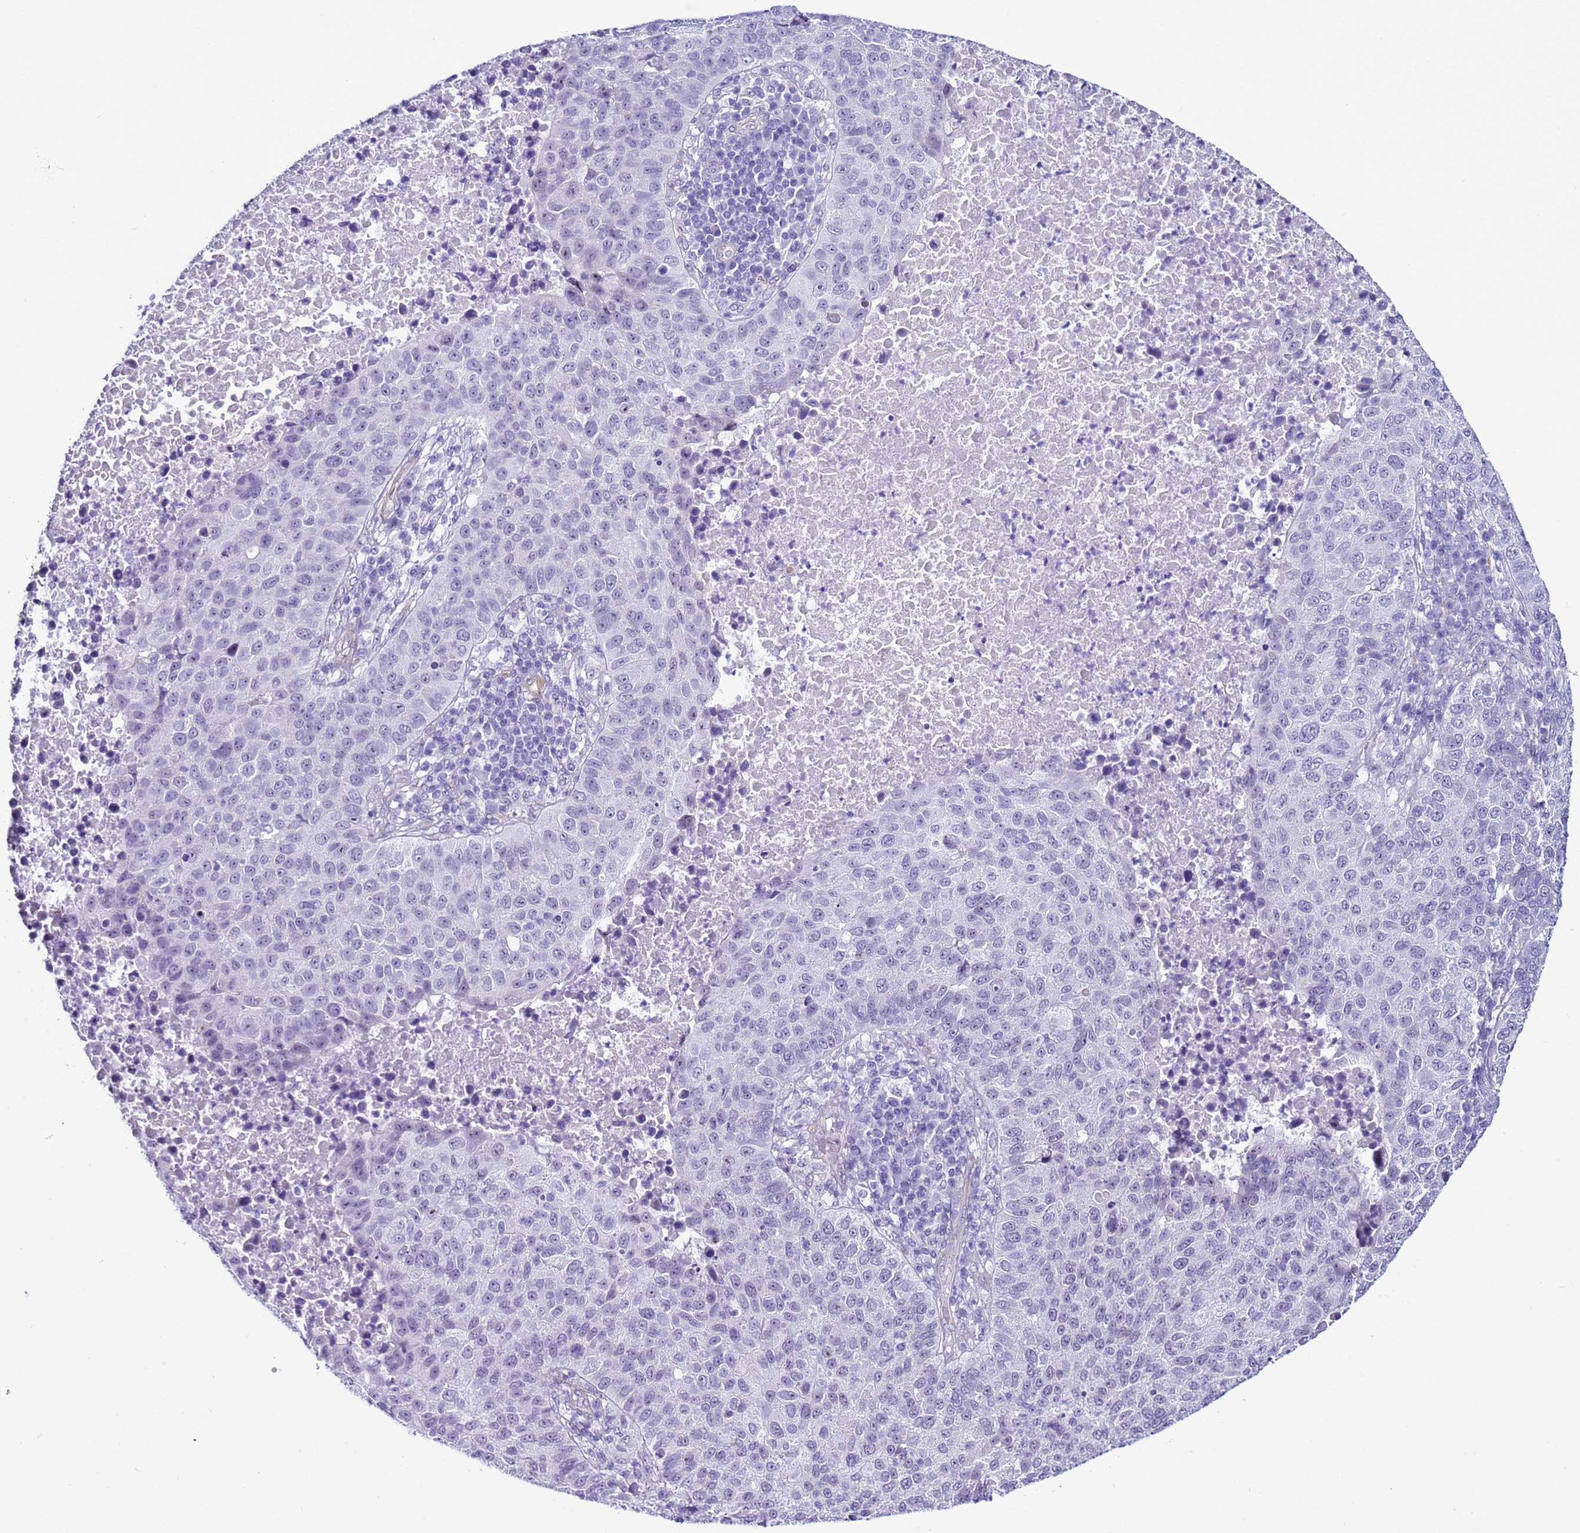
{"staining": {"intensity": "negative", "quantity": "none", "location": "none"}, "tissue": "lung cancer", "cell_type": "Tumor cells", "image_type": "cancer", "snomed": [{"axis": "morphology", "description": "Squamous cell carcinoma, NOS"}, {"axis": "topography", "description": "Lung"}], "caption": "Tumor cells are negative for protein expression in human lung cancer. The staining was performed using DAB (3,3'-diaminobenzidine) to visualize the protein expression in brown, while the nuclei were stained in blue with hematoxylin (Magnification: 20x).", "gene": "LRRC10B", "patient": {"sex": "male", "age": 73}}